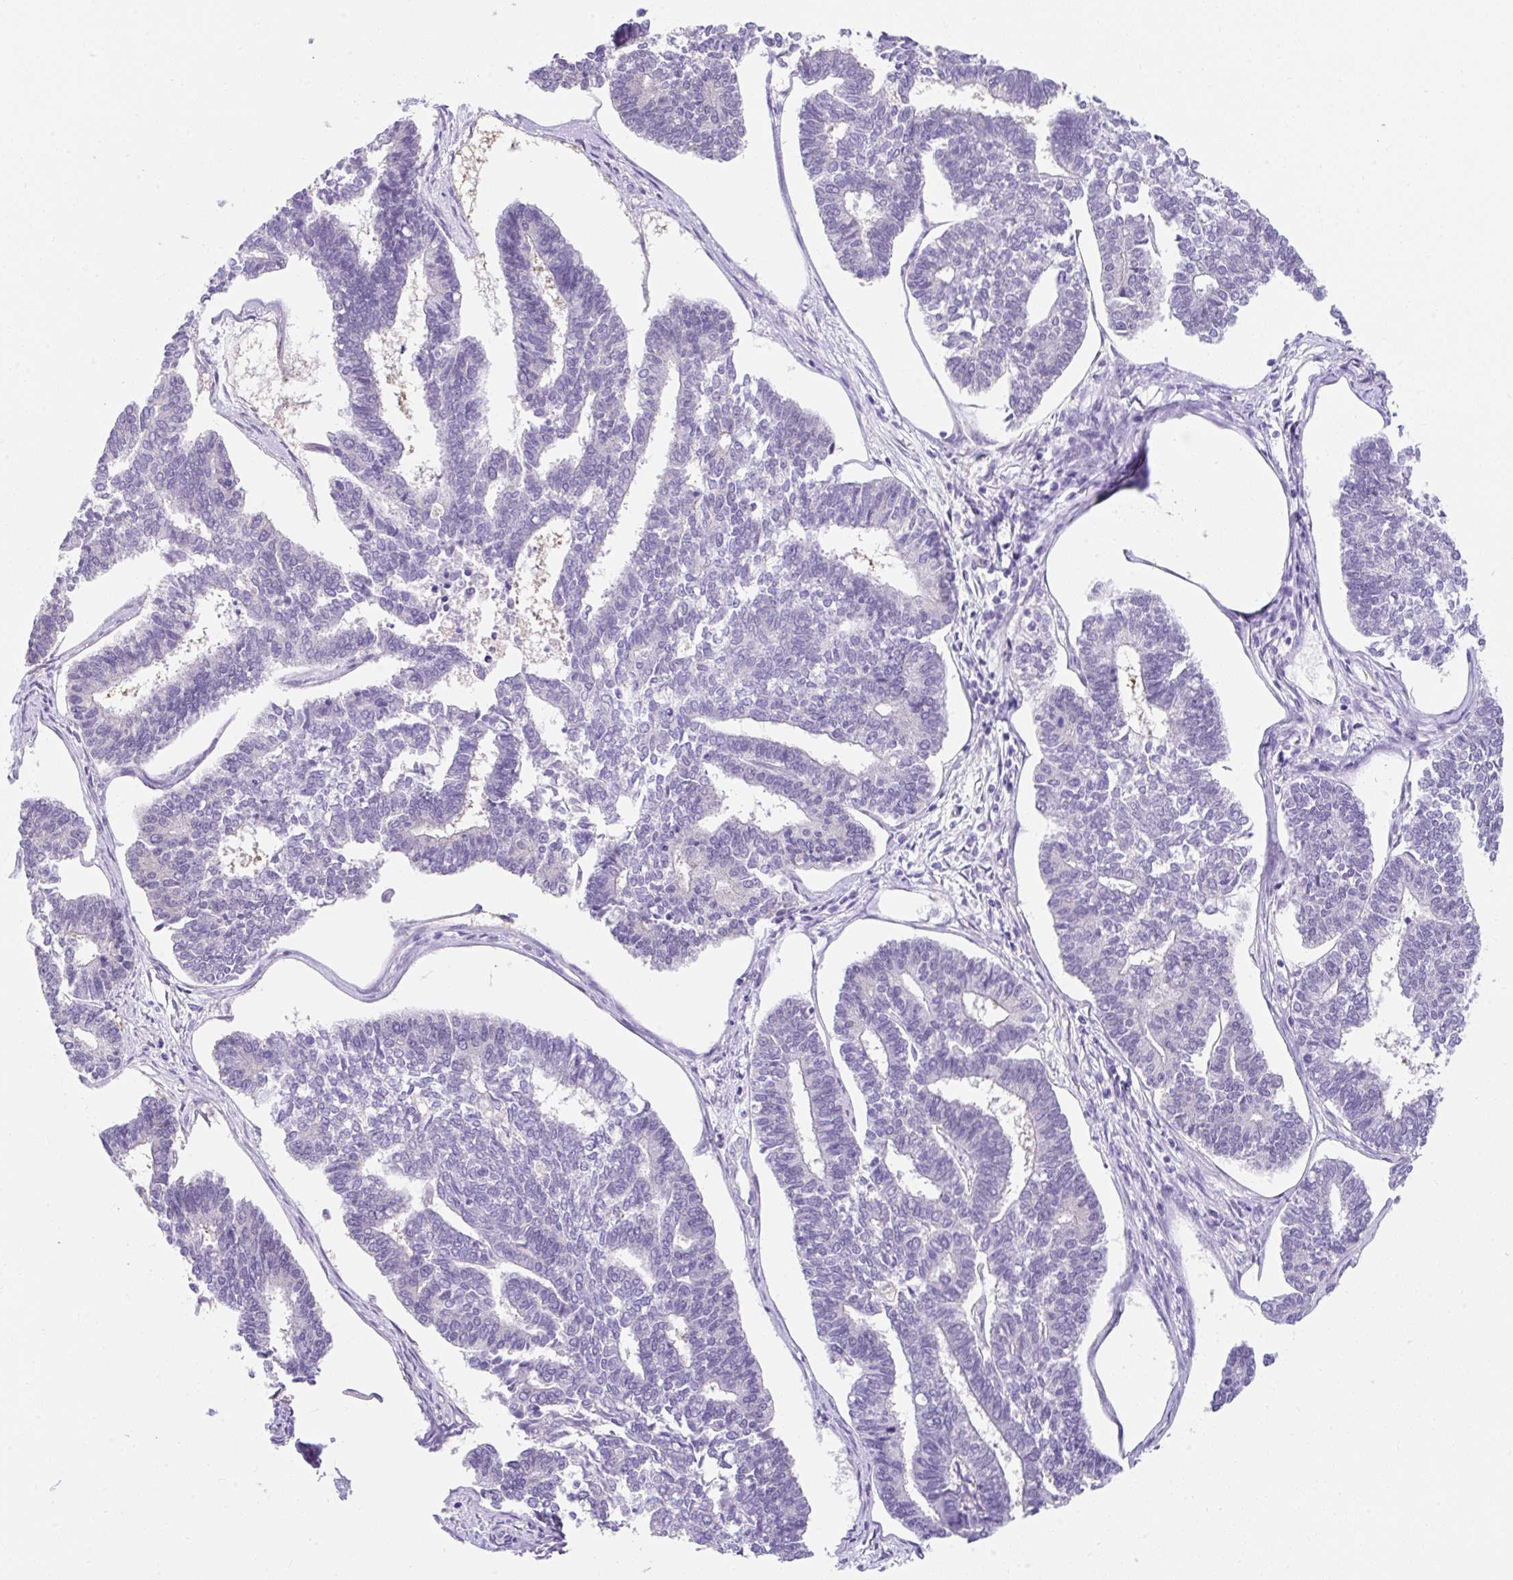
{"staining": {"intensity": "negative", "quantity": "none", "location": "none"}, "tissue": "endometrial cancer", "cell_type": "Tumor cells", "image_type": "cancer", "snomed": [{"axis": "morphology", "description": "Adenocarcinoma, NOS"}, {"axis": "topography", "description": "Endometrium"}], "caption": "Immunohistochemistry of human endometrial adenocarcinoma shows no expression in tumor cells. Brightfield microscopy of immunohistochemistry (IHC) stained with DAB (brown) and hematoxylin (blue), captured at high magnification.", "gene": "GOLGA8A", "patient": {"sex": "female", "age": 70}}